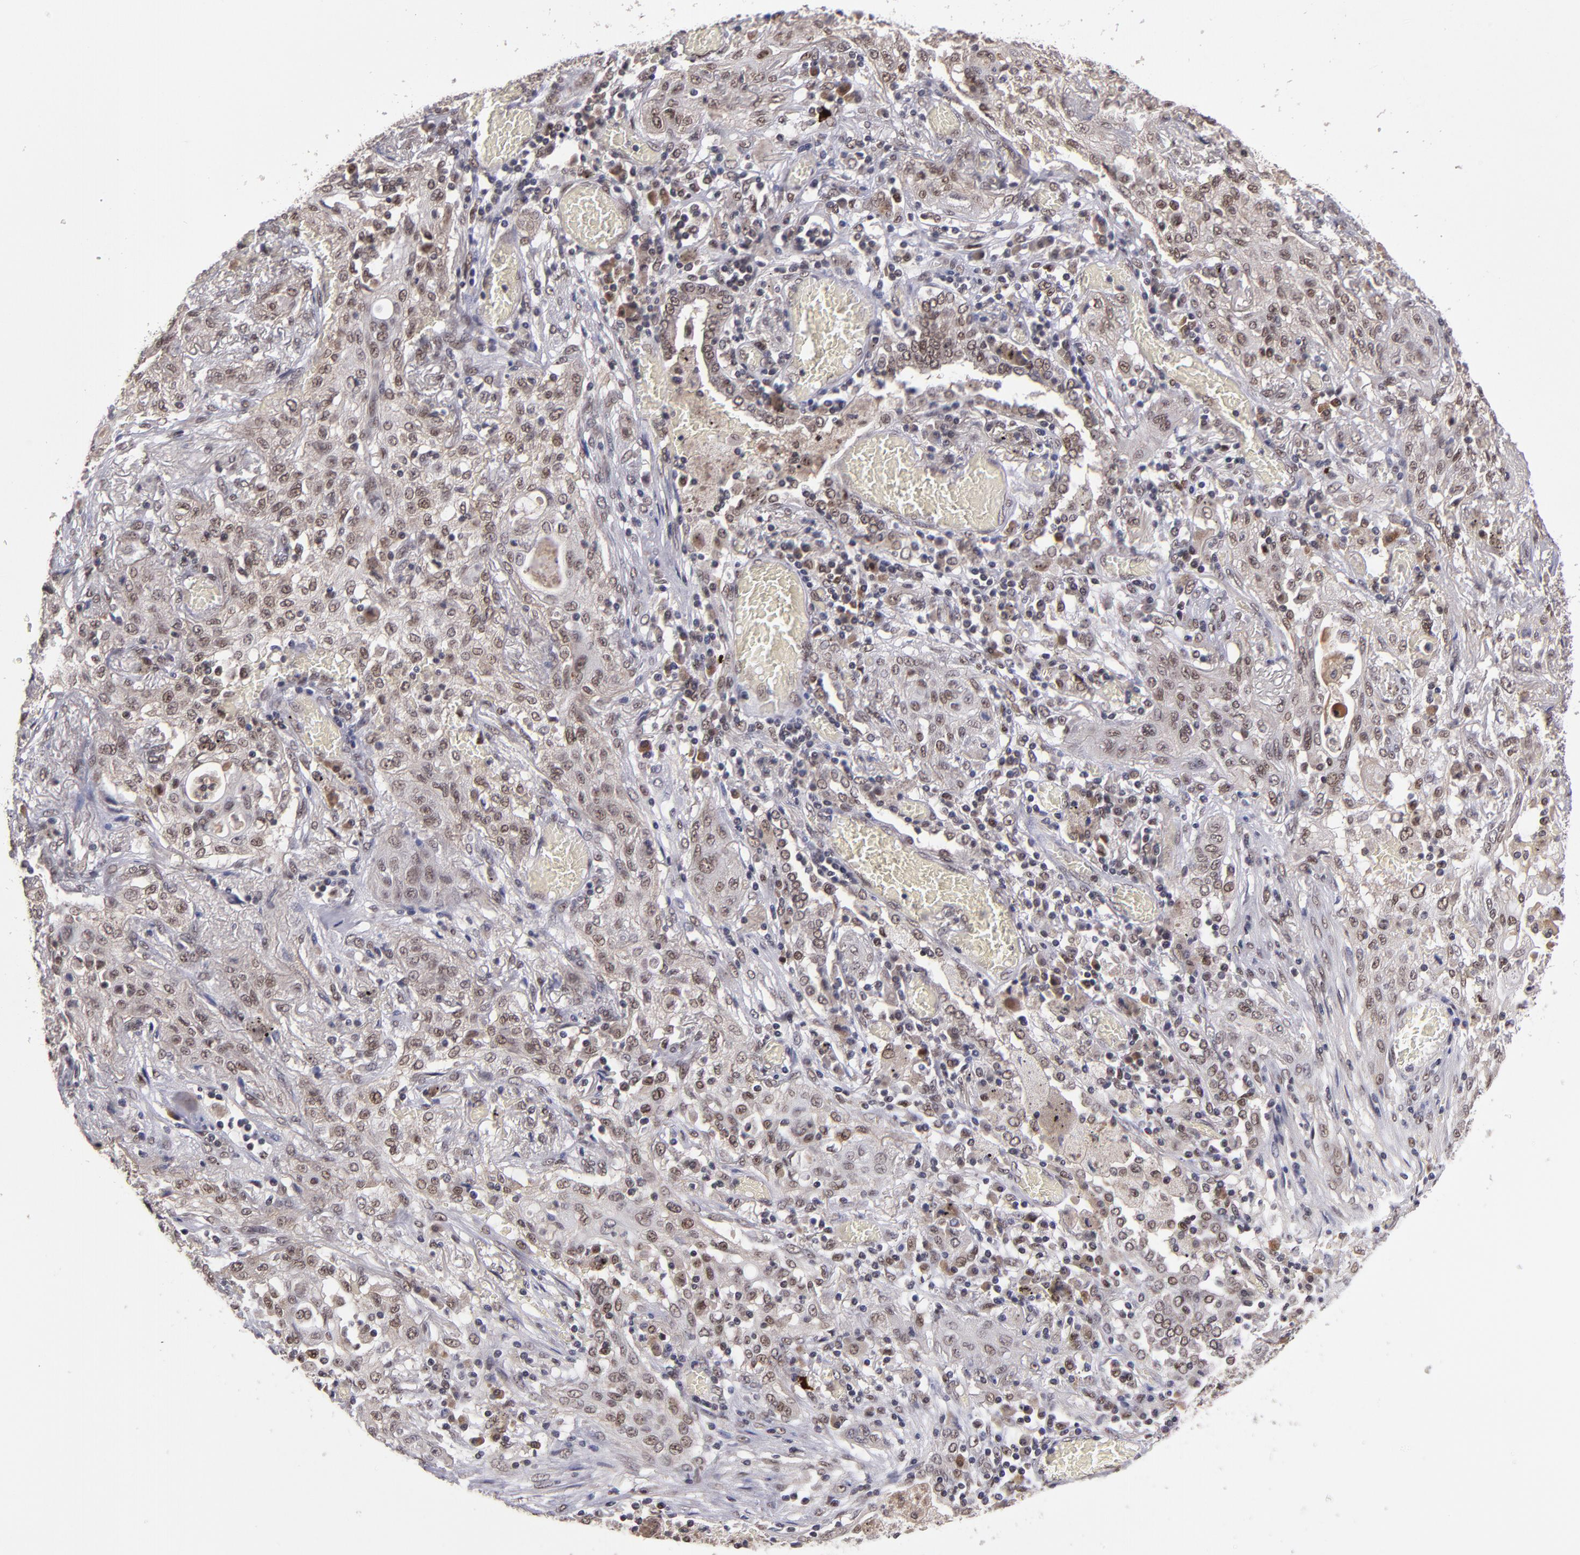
{"staining": {"intensity": "moderate", "quantity": ">75%", "location": "nuclear"}, "tissue": "lung cancer", "cell_type": "Tumor cells", "image_type": "cancer", "snomed": [{"axis": "morphology", "description": "Squamous cell carcinoma, NOS"}, {"axis": "topography", "description": "Lung"}], "caption": "Immunohistochemical staining of human lung squamous cell carcinoma shows medium levels of moderate nuclear protein expression in about >75% of tumor cells.", "gene": "EP300", "patient": {"sex": "female", "age": 47}}